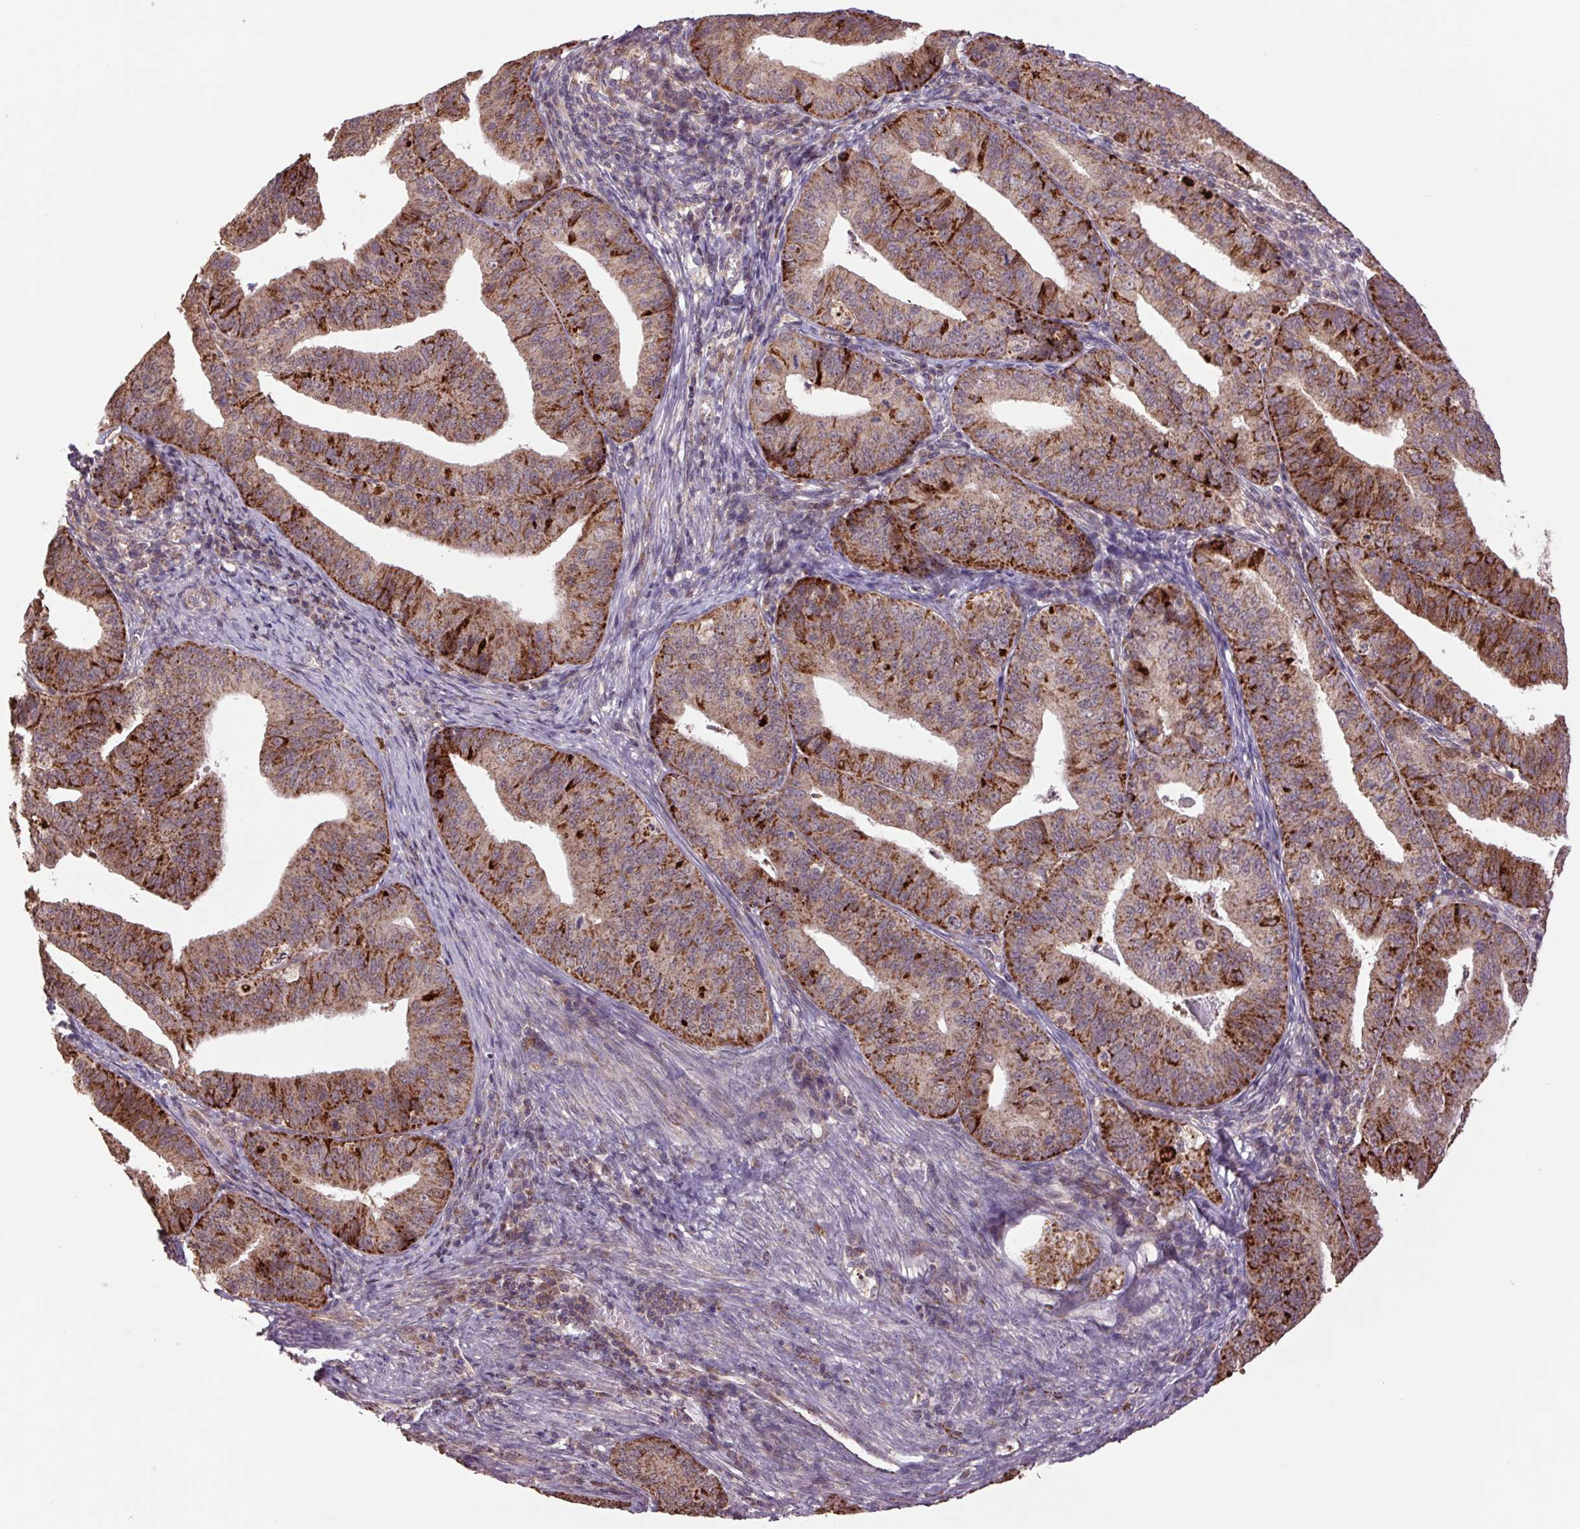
{"staining": {"intensity": "moderate", "quantity": ">75%", "location": "cytoplasmic/membranous"}, "tissue": "endometrial cancer", "cell_type": "Tumor cells", "image_type": "cancer", "snomed": [{"axis": "morphology", "description": "Adenocarcinoma, NOS"}, {"axis": "topography", "description": "Endometrium"}], "caption": "Immunohistochemical staining of human endometrial adenocarcinoma reveals moderate cytoplasmic/membranous protein expression in about >75% of tumor cells.", "gene": "TMEM160", "patient": {"sex": "female", "age": 73}}